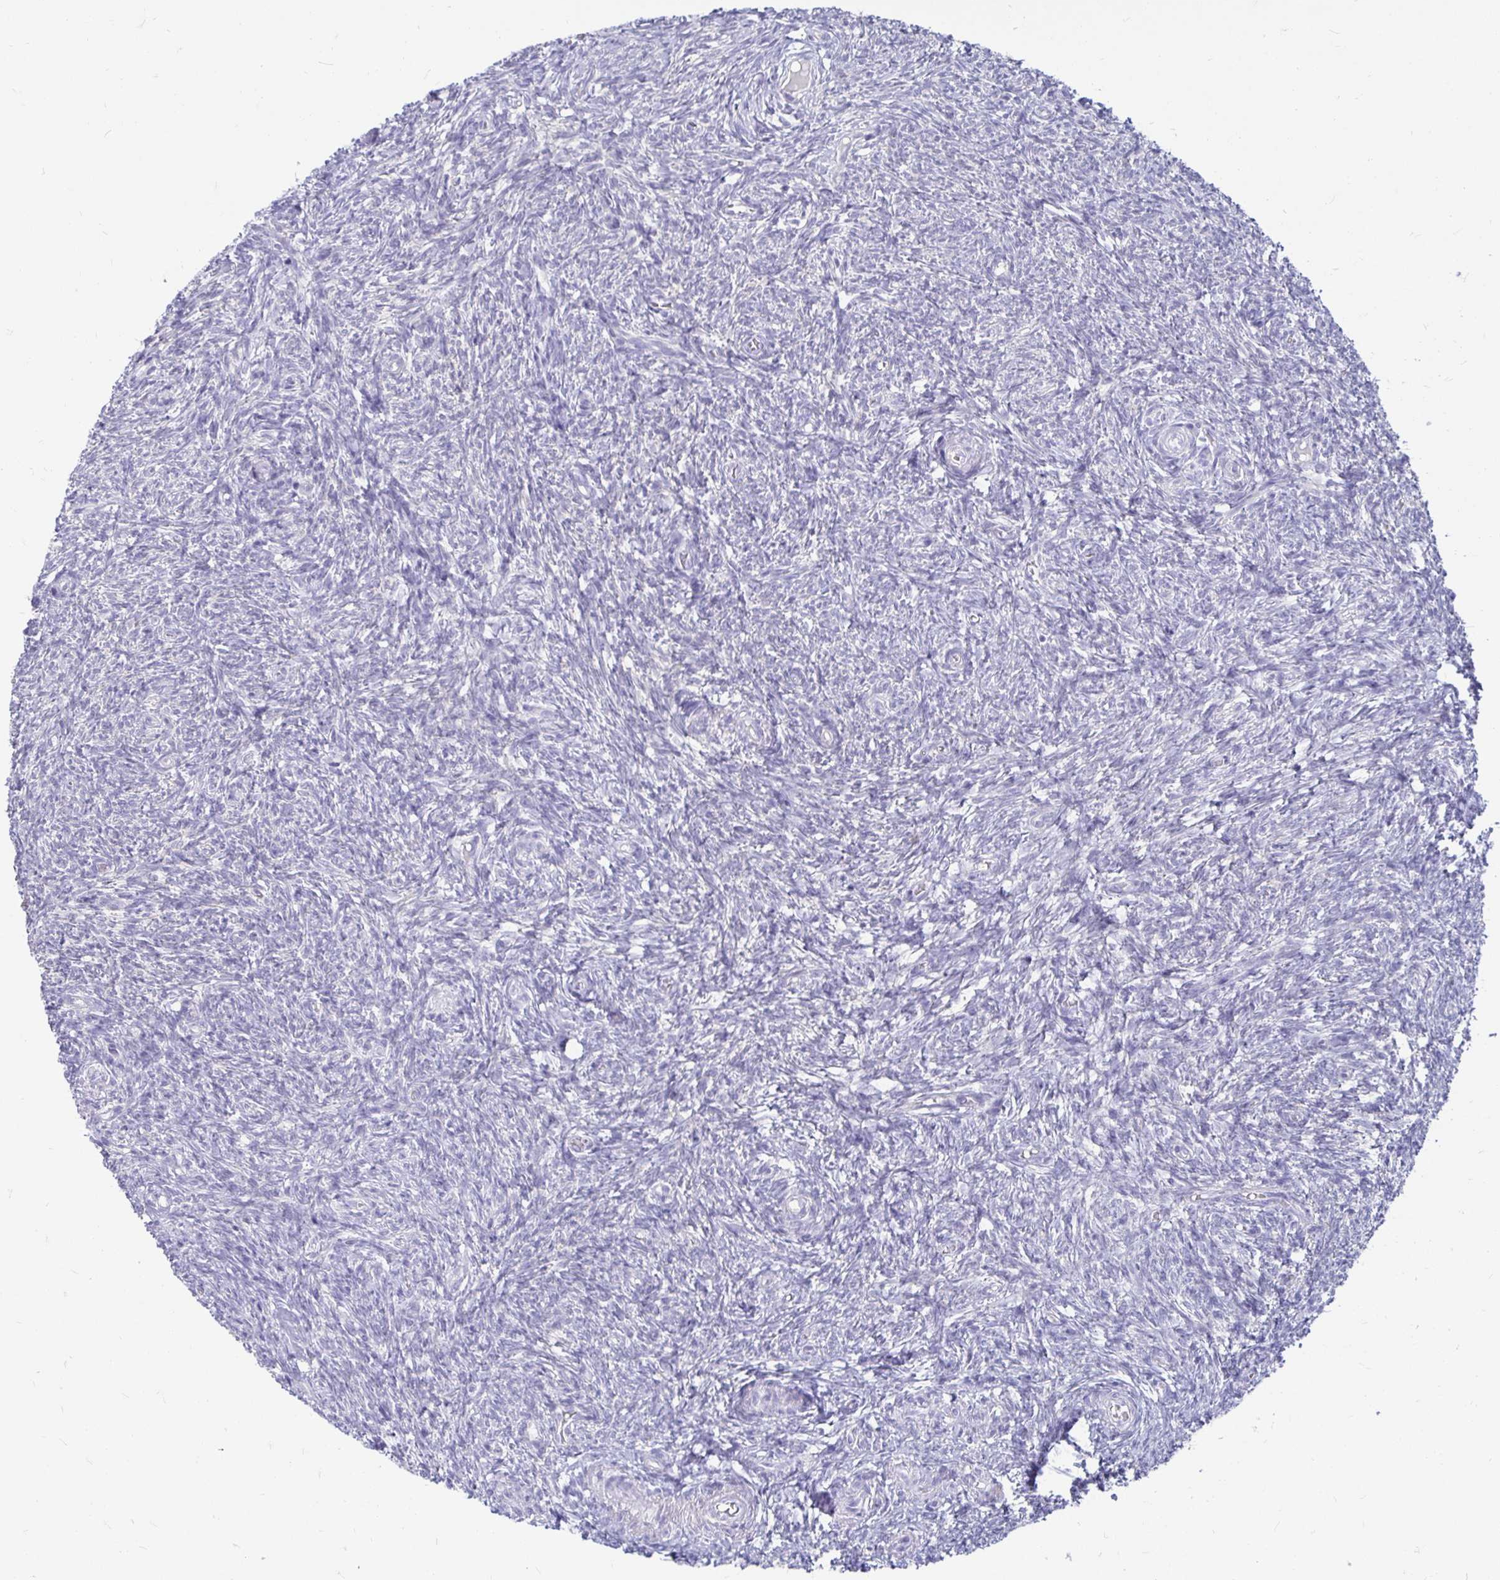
{"staining": {"intensity": "negative", "quantity": "none", "location": "none"}, "tissue": "ovary", "cell_type": "Ovarian stroma cells", "image_type": "normal", "snomed": [{"axis": "morphology", "description": "Normal tissue, NOS"}, {"axis": "topography", "description": "Ovary"}], "caption": "Immunohistochemical staining of benign ovary displays no significant positivity in ovarian stroma cells. (DAB IHC with hematoxylin counter stain).", "gene": "PEG10", "patient": {"sex": "female", "age": 39}}